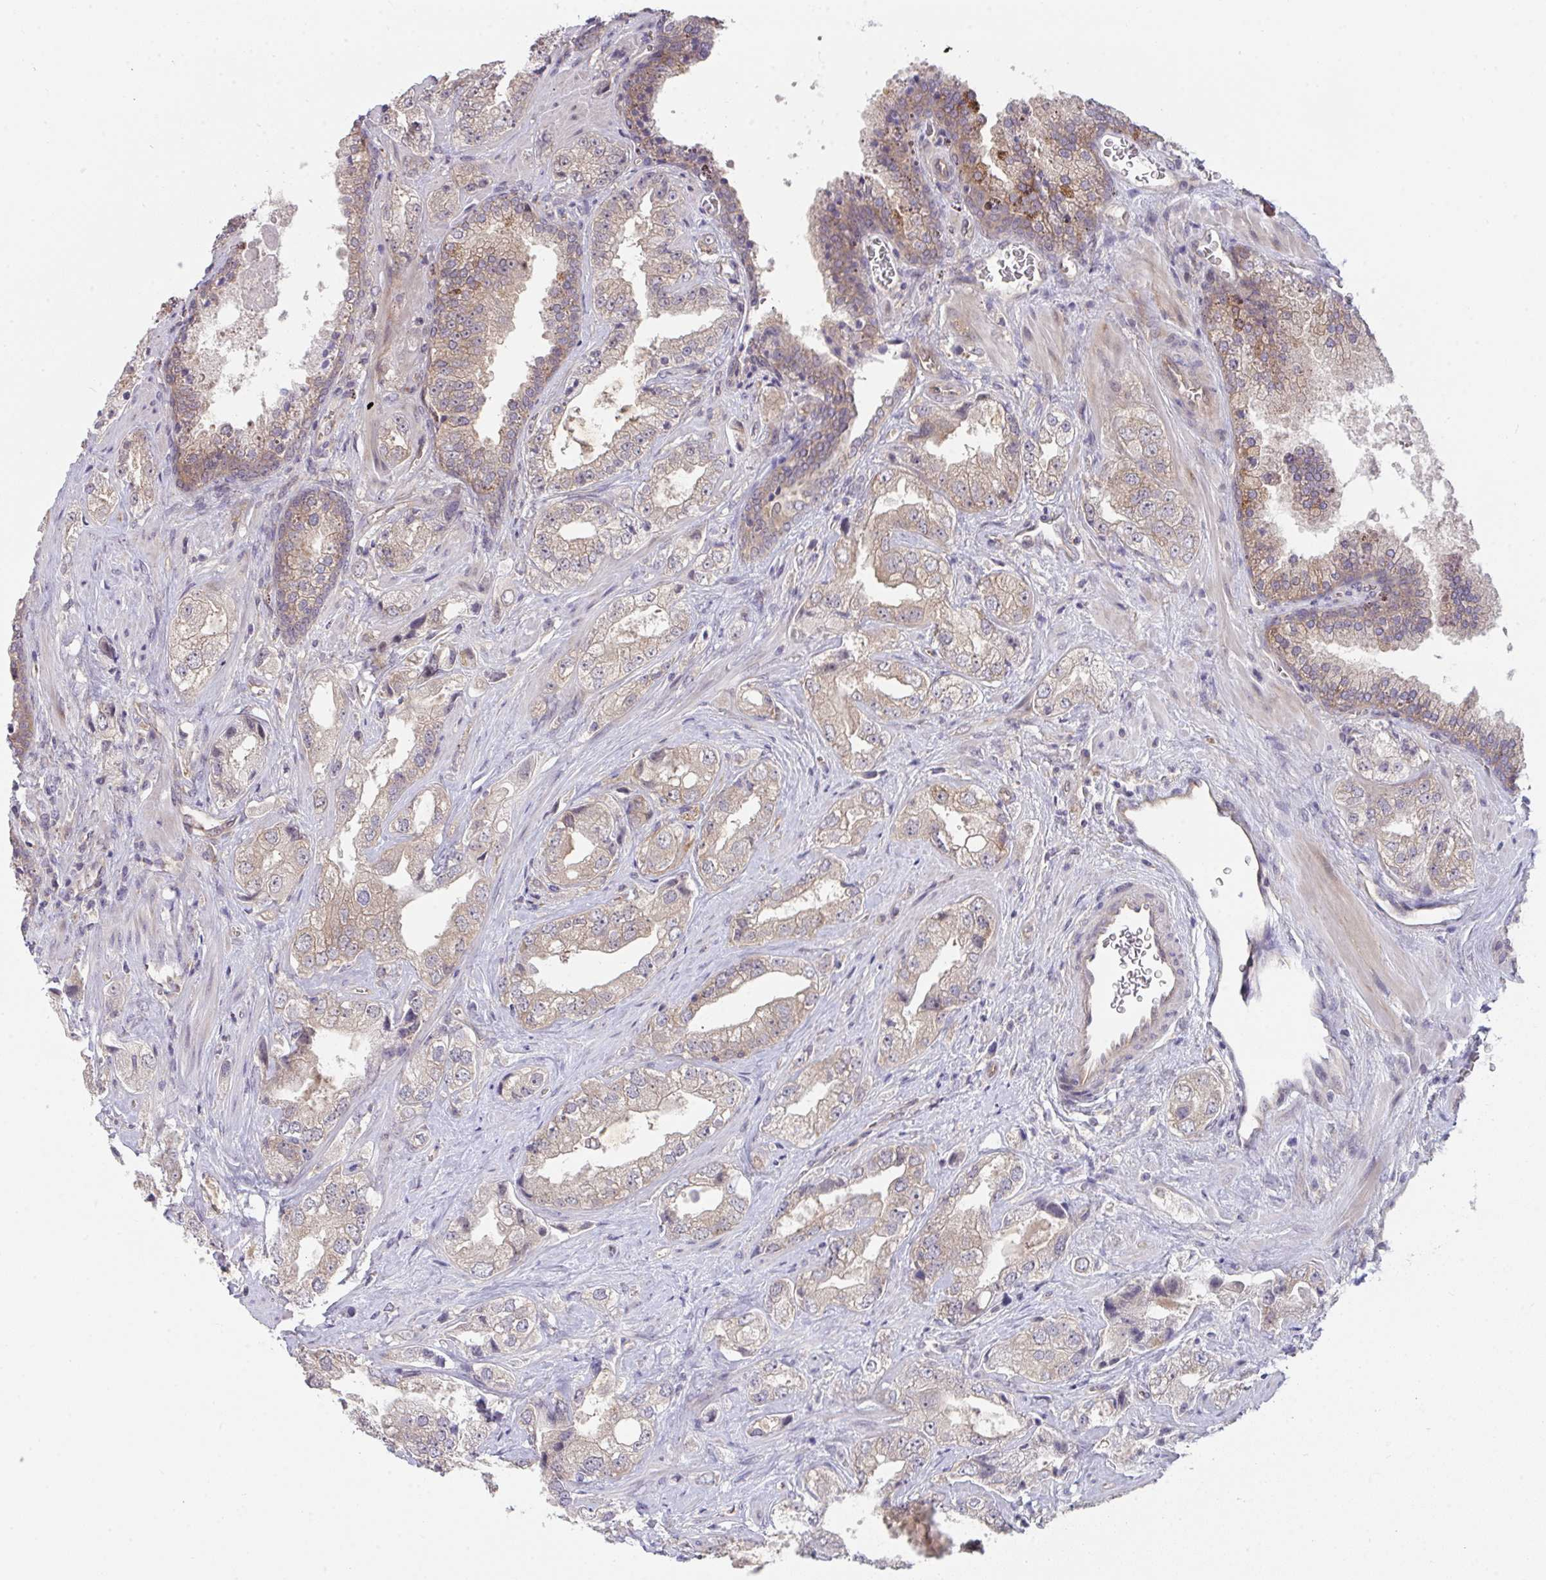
{"staining": {"intensity": "weak", "quantity": "25%-75%", "location": "cytoplasmic/membranous"}, "tissue": "prostate cancer", "cell_type": "Tumor cells", "image_type": "cancer", "snomed": [{"axis": "morphology", "description": "Adenocarcinoma, High grade"}, {"axis": "topography", "description": "Prostate"}], "caption": "Immunohistochemical staining of prostate cancer (high-grade adenocarcinoma) reveals low levels of weak cytoplasmic/membranous protein expression in about 25%-75% of tumor cells.", "gene": "CASP9", "patient": {"sex": "male", "age": 67}}